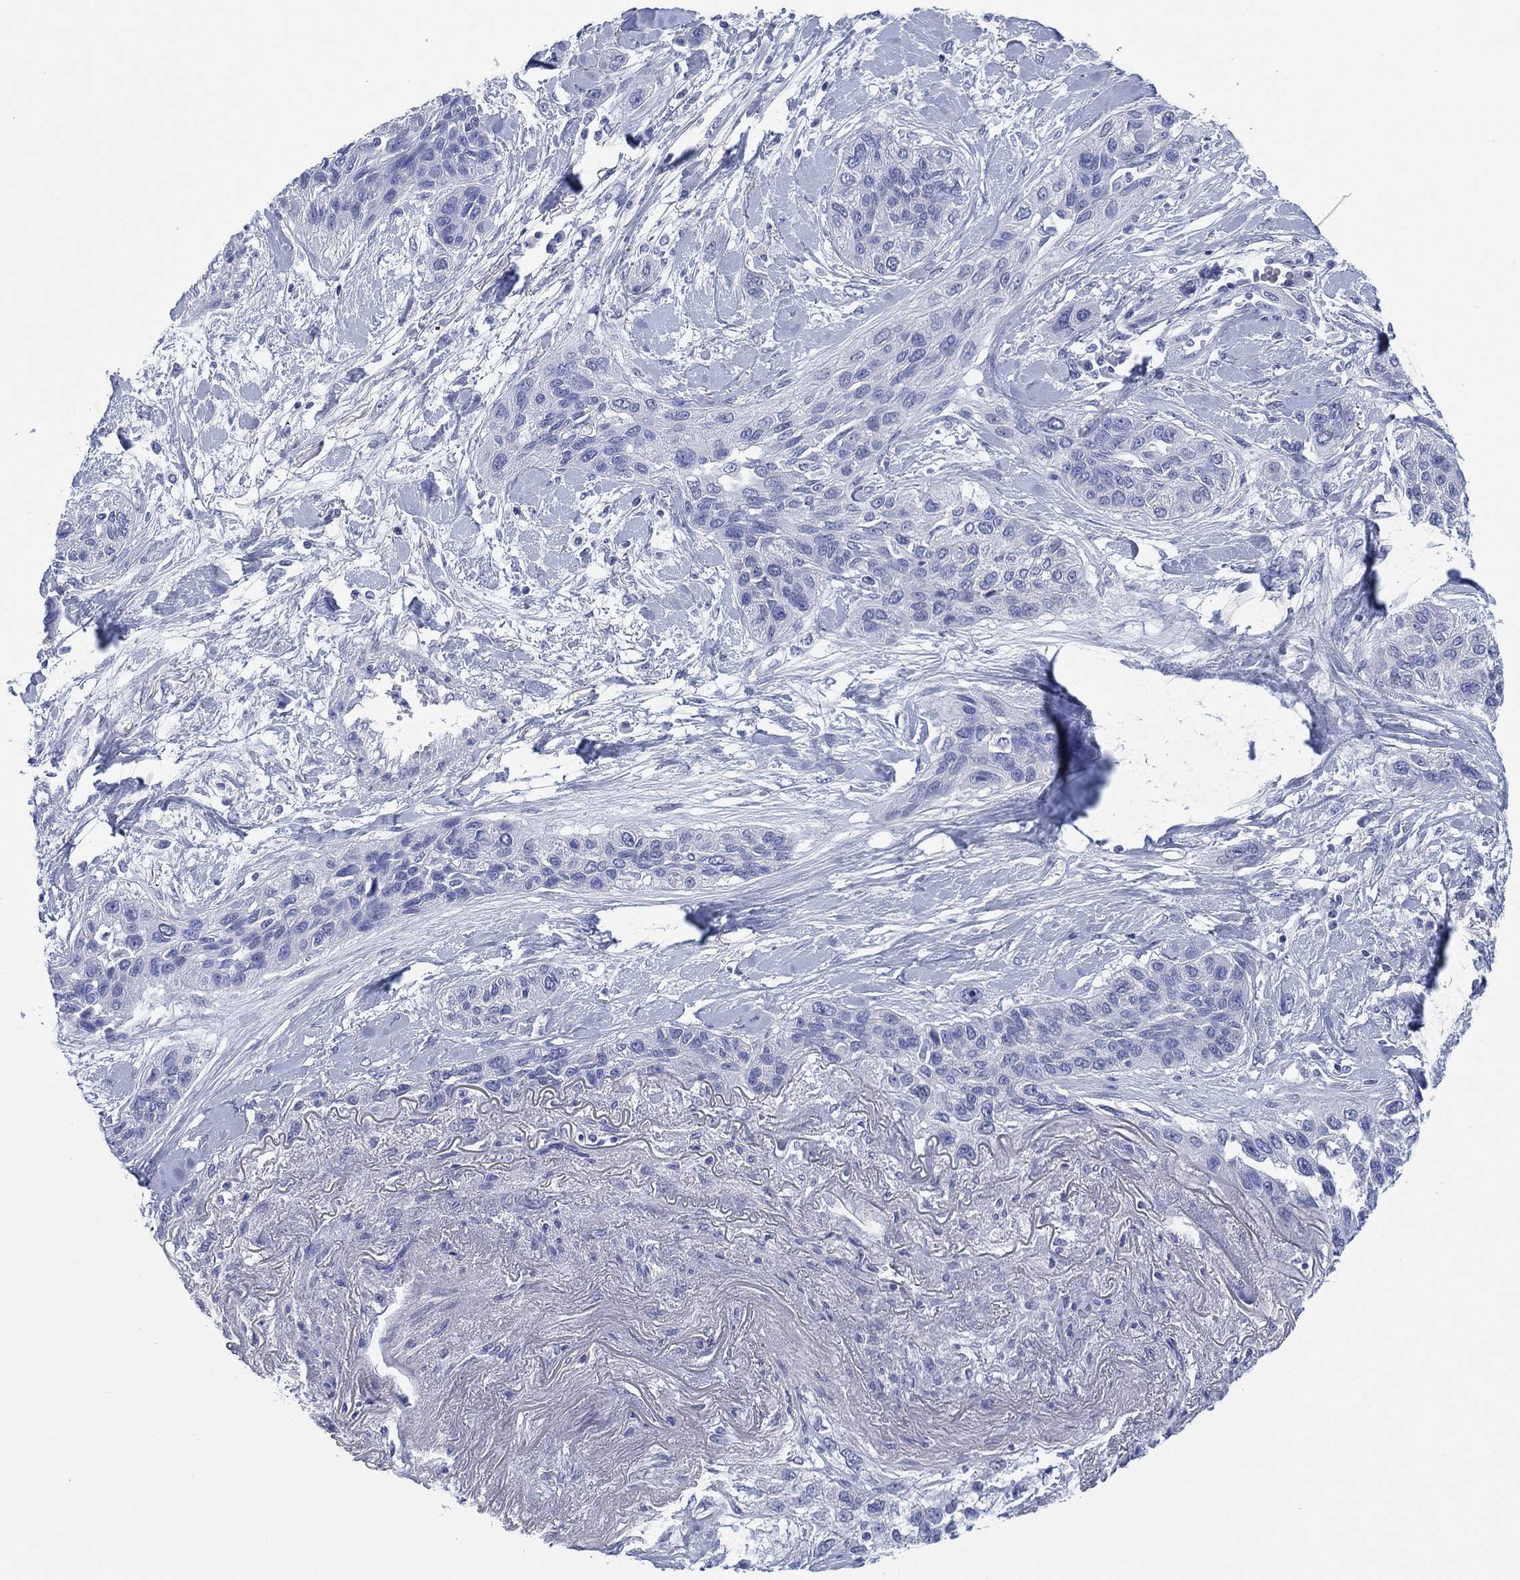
{"staining": {"intensity": "negative", "quantity": "none", "location": "none"}, "tissue": "lung cancer", "cell_type": "Tumor cells", "image_type": "cancer", "snomed": [{"axis": "morphology", "description": "Squamous cell carcinoma, NOS"}, {"axis": "topography", "description": "Lung"}], "caption": "High magnification brightfield microscopy of lung squamous cell carcinoma stained with DAB (3,3'-diaminobenzidine) (brown) and counterstained with hematoxylin (blue): tumor cells show no significant positivity.", "gene": "SLC9C2", "patient": {"sex": "female", "age": 70}}